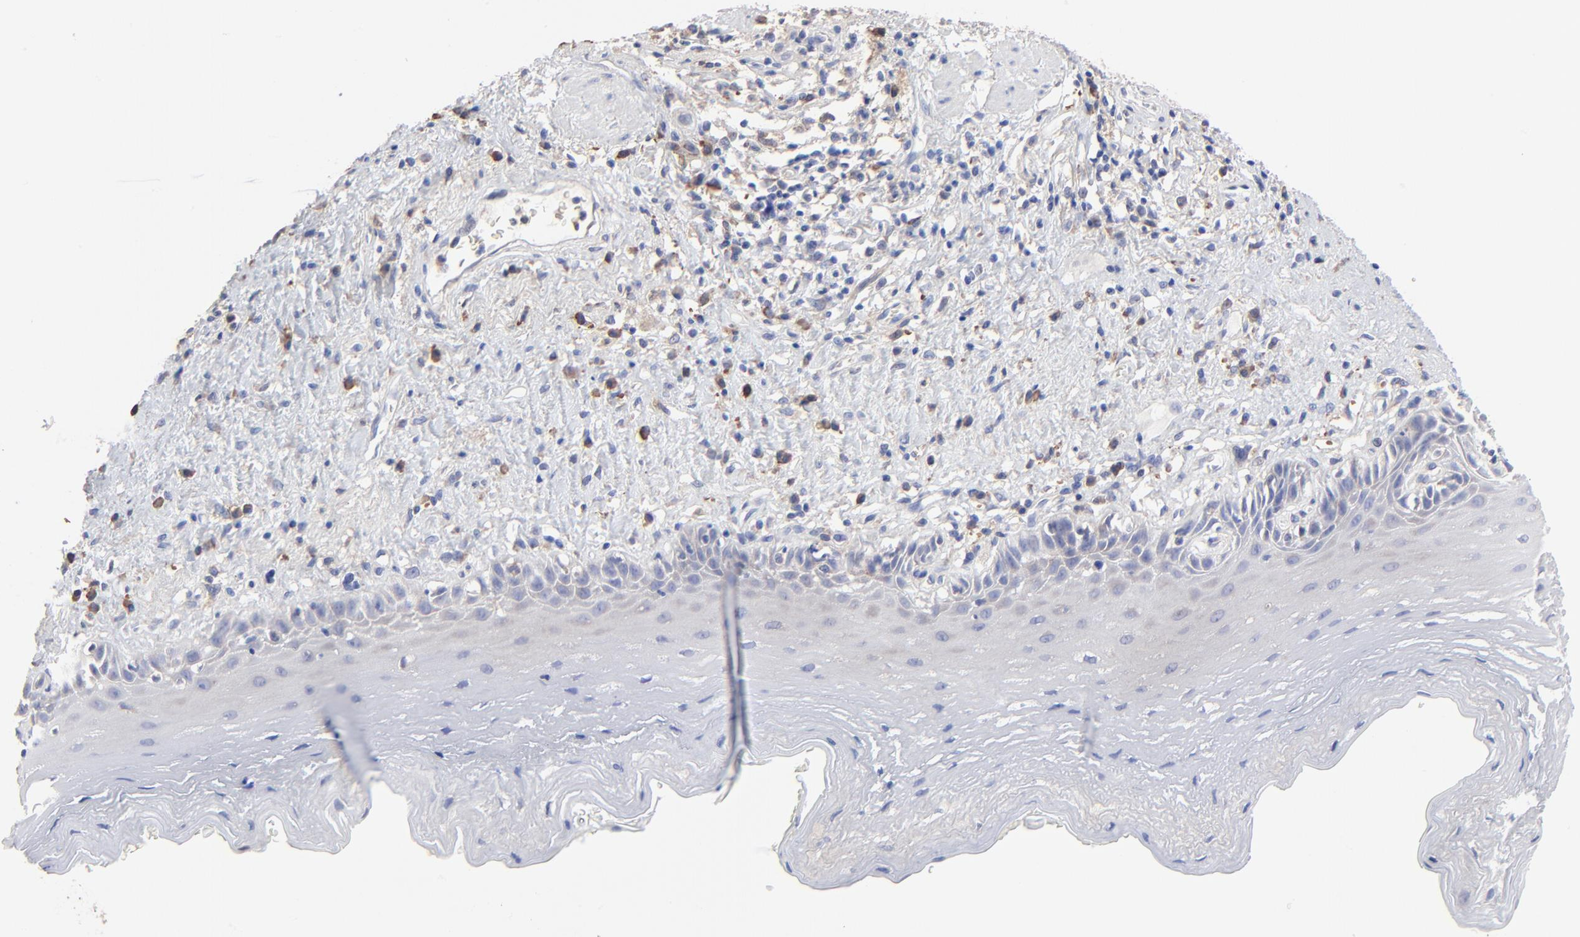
{"staining": {"intensity": "weak", "quantity": ">75%", "location": "cytoplasmic/membranous"}, "tissue": "esophagus", "cell_type": "Squamous epithelial cells", "image_type": "normal", "snomed": [{"axis": "morphology", "description": "Normal tissue, NOS"}, {"axis": "topography", "description": "Esophagus"}], "caption": "Immunohistochemistry image of normal esophagus stained for a protein (brown), which shows low levels of weak cytoplasmic/membranous staining in approximately >75% of squamous epithelial cells.", "gene": "PPFIBP2", "patient": {"sex": "female", "age": 70}}